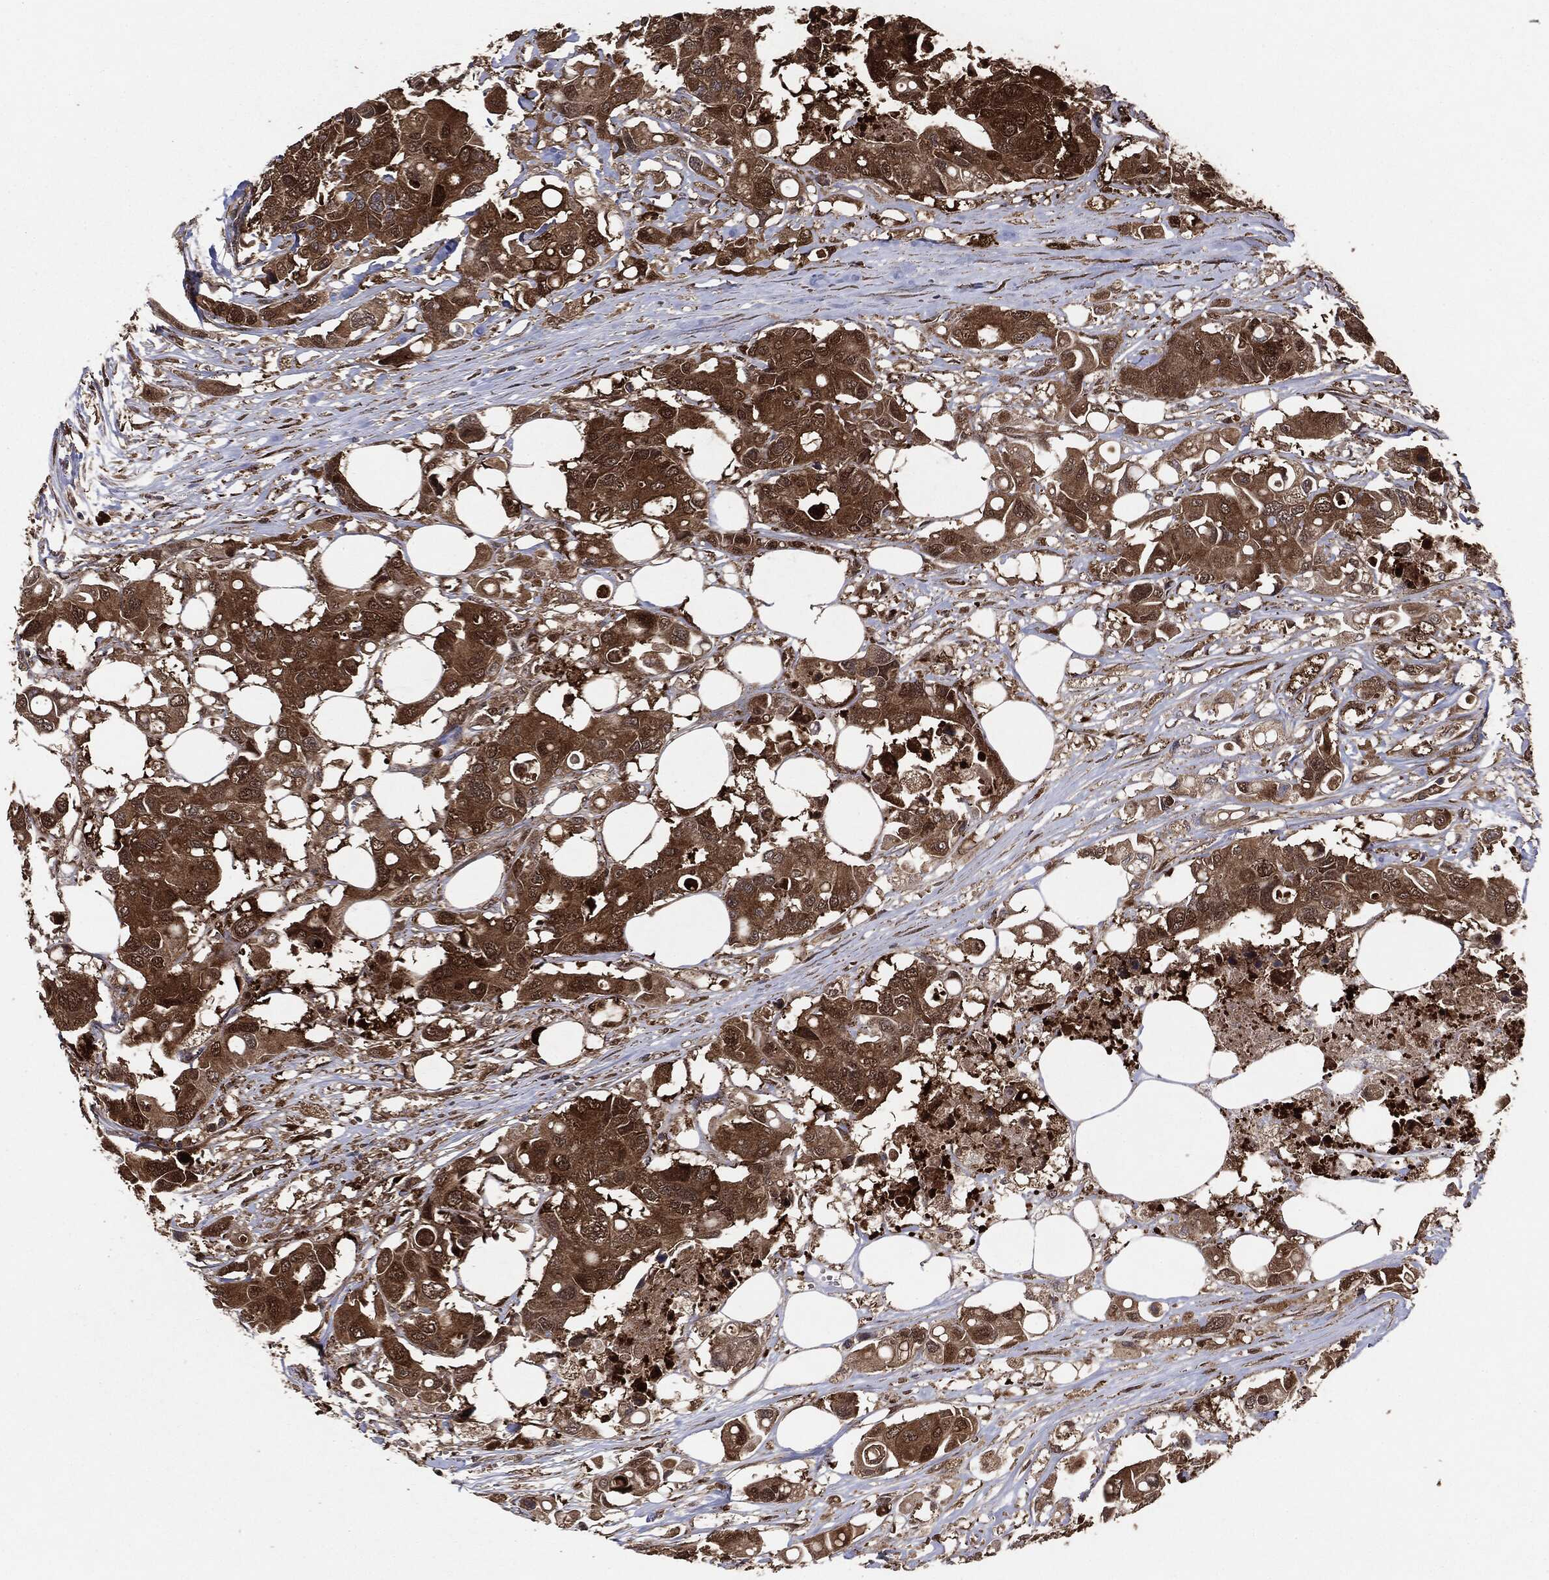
{"staining": {"intensity": "moderate", "quantity": ">75%", "location": "cytoplasmic/membranous"}, "tissue": "colorectal cancer", "cell_type": "Tumor cells", "image_type": "cancer", "snomed": [{"axis": "morphology", "description": "Adenocarcinoma, NOS"}, {"axis": "topography", "description": "Colon"}], "caption": "This is a micrograph of immunohistochemistry staining of colorectal cancer, which shows moderate expression in the cytoplasmic/membranous of tumor cells.", "gene": "NME1", "patient": {"sex": "male", "age": 77}}